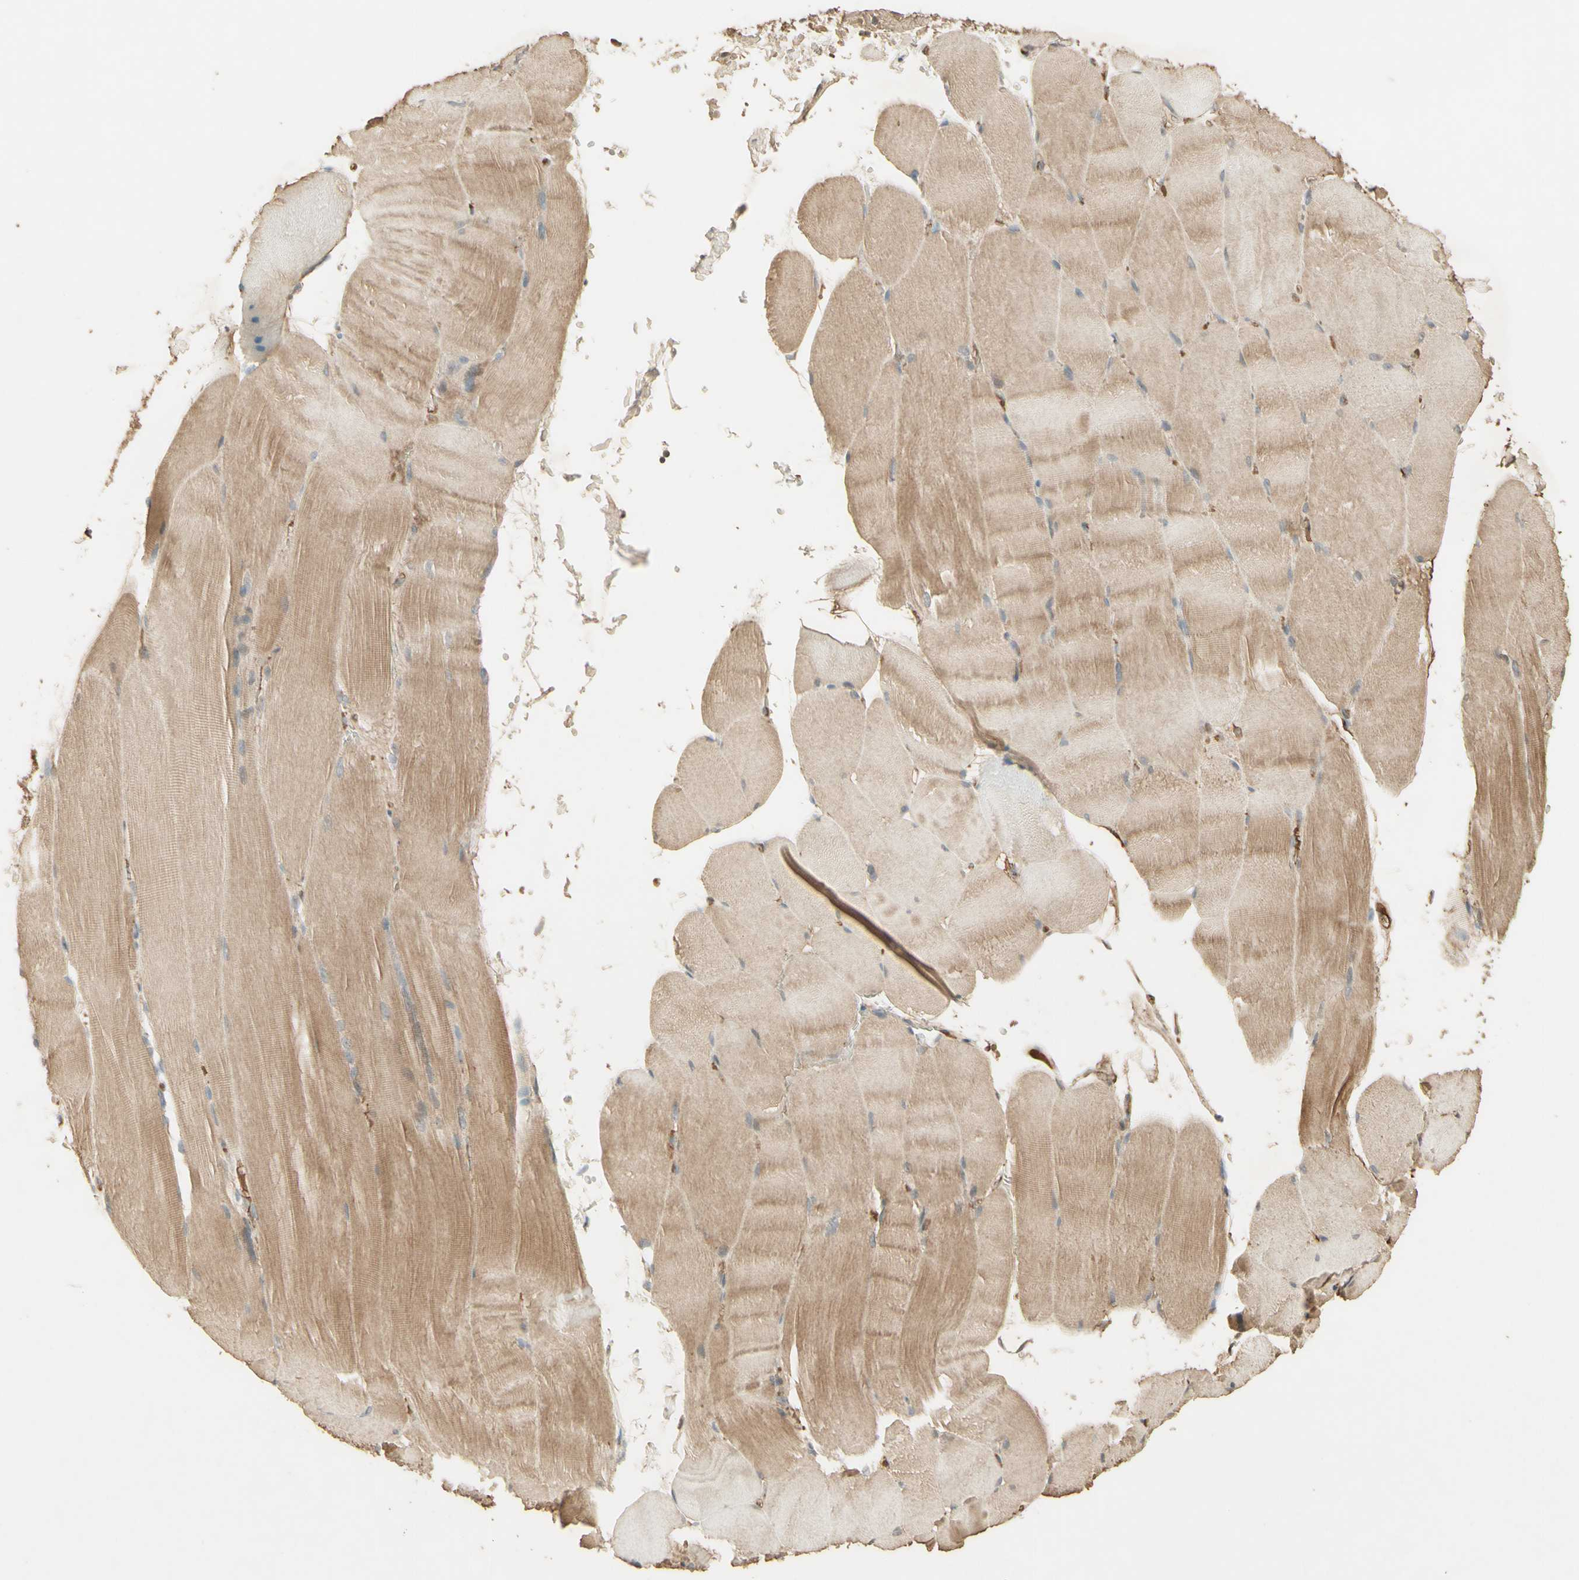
{"staining": {"intensity": "moderate", "quantity": ">75%", "location": "cytoplasmic/membranous"}, "tissue": "skeletal muscle", "cell_type": "Myocytes", "image_type": "normal", "snomed": [{"axis": "morphology", "description": "Normal tissue, NOS"}, {"axis": "topography", "description": "Skin"}, {"axis": "topography", "description": "Skeletal muscle"}], "caption": "Immunohistochemistry (IHC) staining of unremarkable skeletal muscle, which exhibits medium levels of moderate cytoplasmic/membranous positivity in approximately >75% of myocytes indicating moderate cytoplasmic/membranous protein positivity. The staining was performed using DAB (3,3'-diaminobenzidine) (brown) for protein detection and nuclei were counterstained in hematoxylin (blue).", "gene": "SMAD9", "patient": {"sex": "male", "age": 83}}